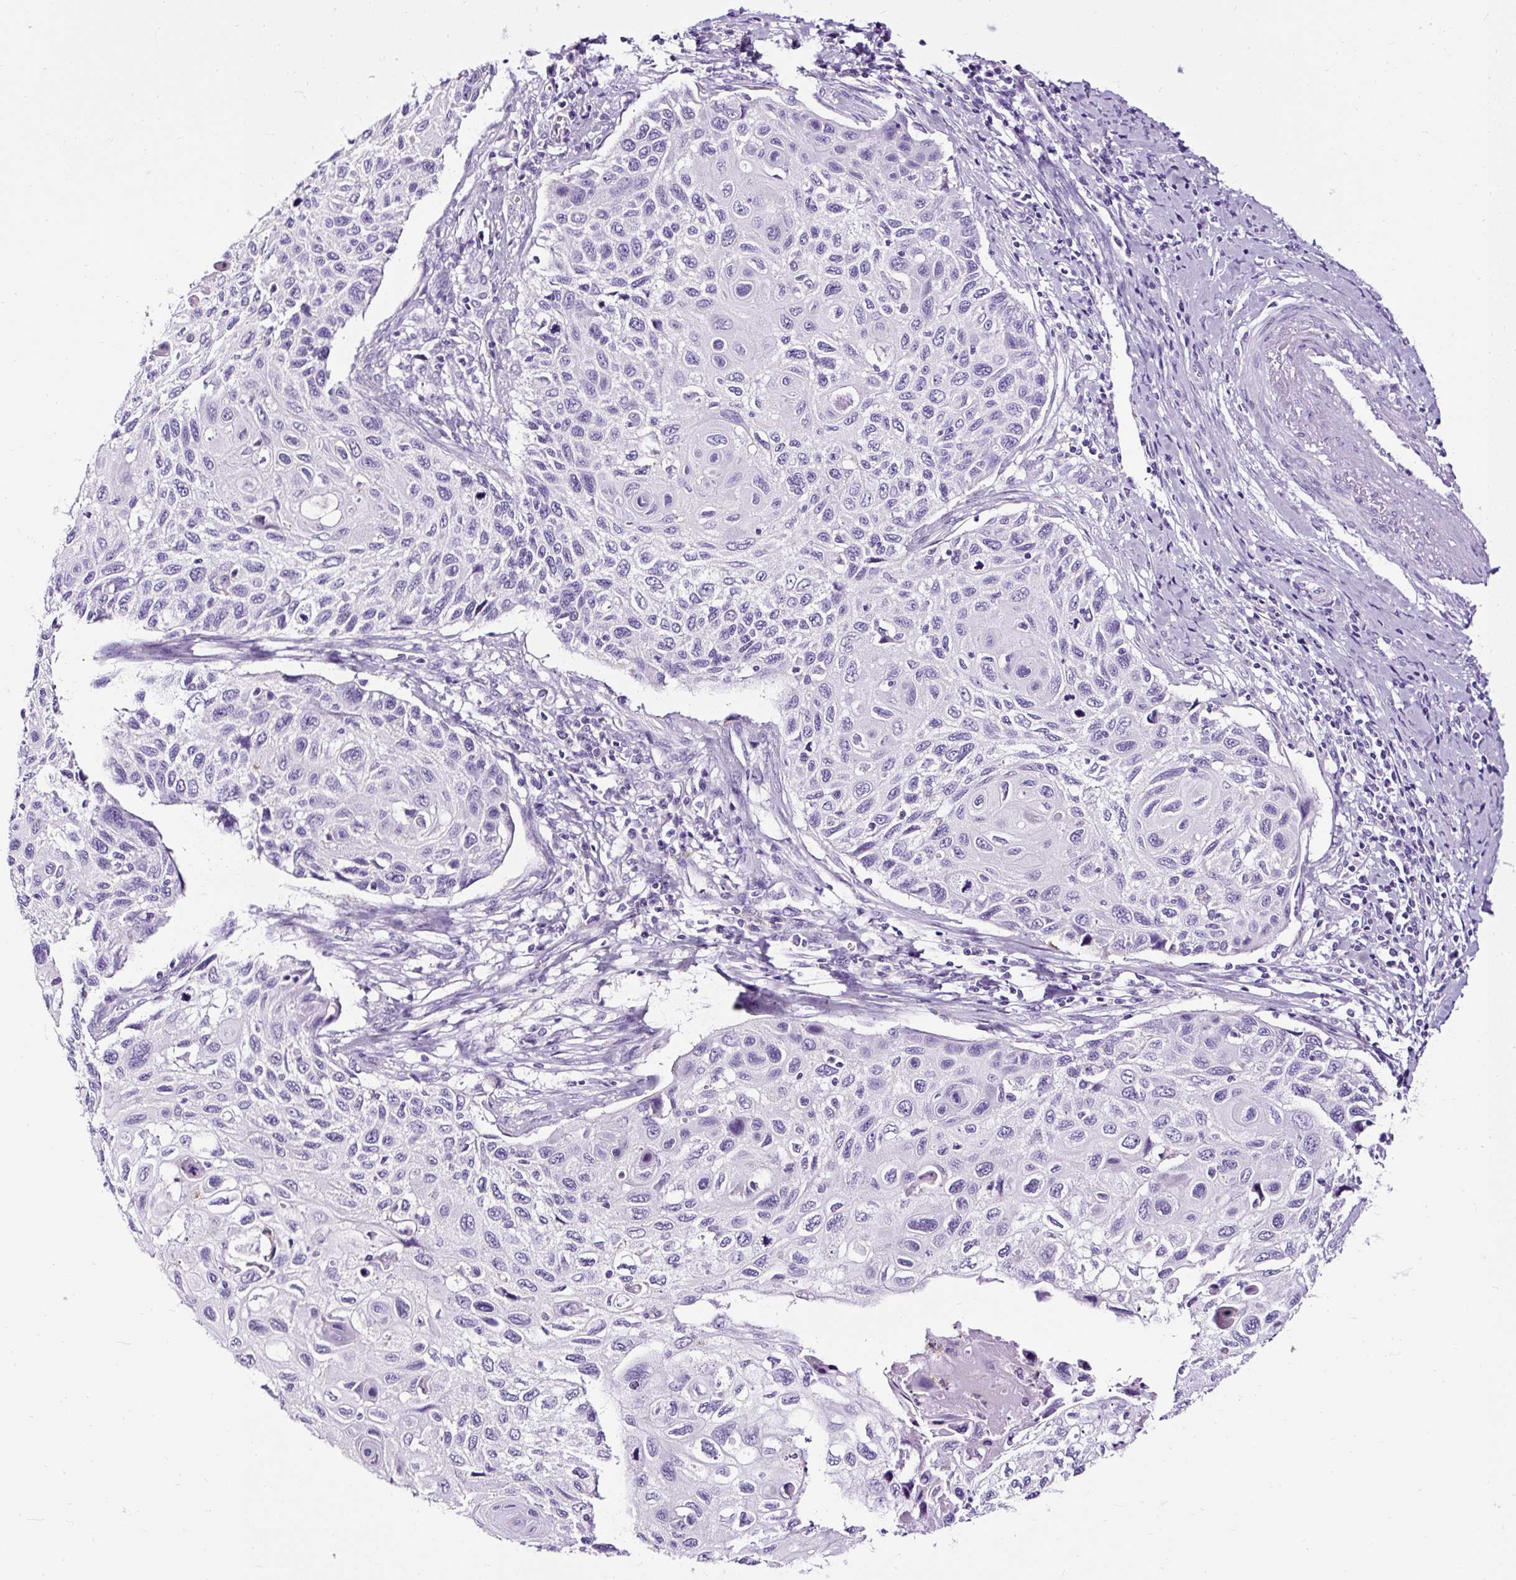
{"staining": {"intensity": "negative", "quantity": "none", "location": "none"}, "tissue": "cervical cancer", "cell_type": "Tumor cells", "image_type": "cancer", "snomed": [{"axis": "morphology", "description": "Squamous cell carcinoma, NOS"}, {"axis": "topography", "description": "Cervix"}], "caption": "Cervical cancer (squamous cell carcinoma) was stained to show a protein in brown. There is no significant staining in tumor cells. (Stains: DAB (3,3'-diaminobenzidine) immunohistochemistry (IHC) with hematoxylin counter stain, Microscopy: brightfield microscopy at high magnification).", "gene": "SLC7A8", "patient": {"sex": "female", "age": 70}}